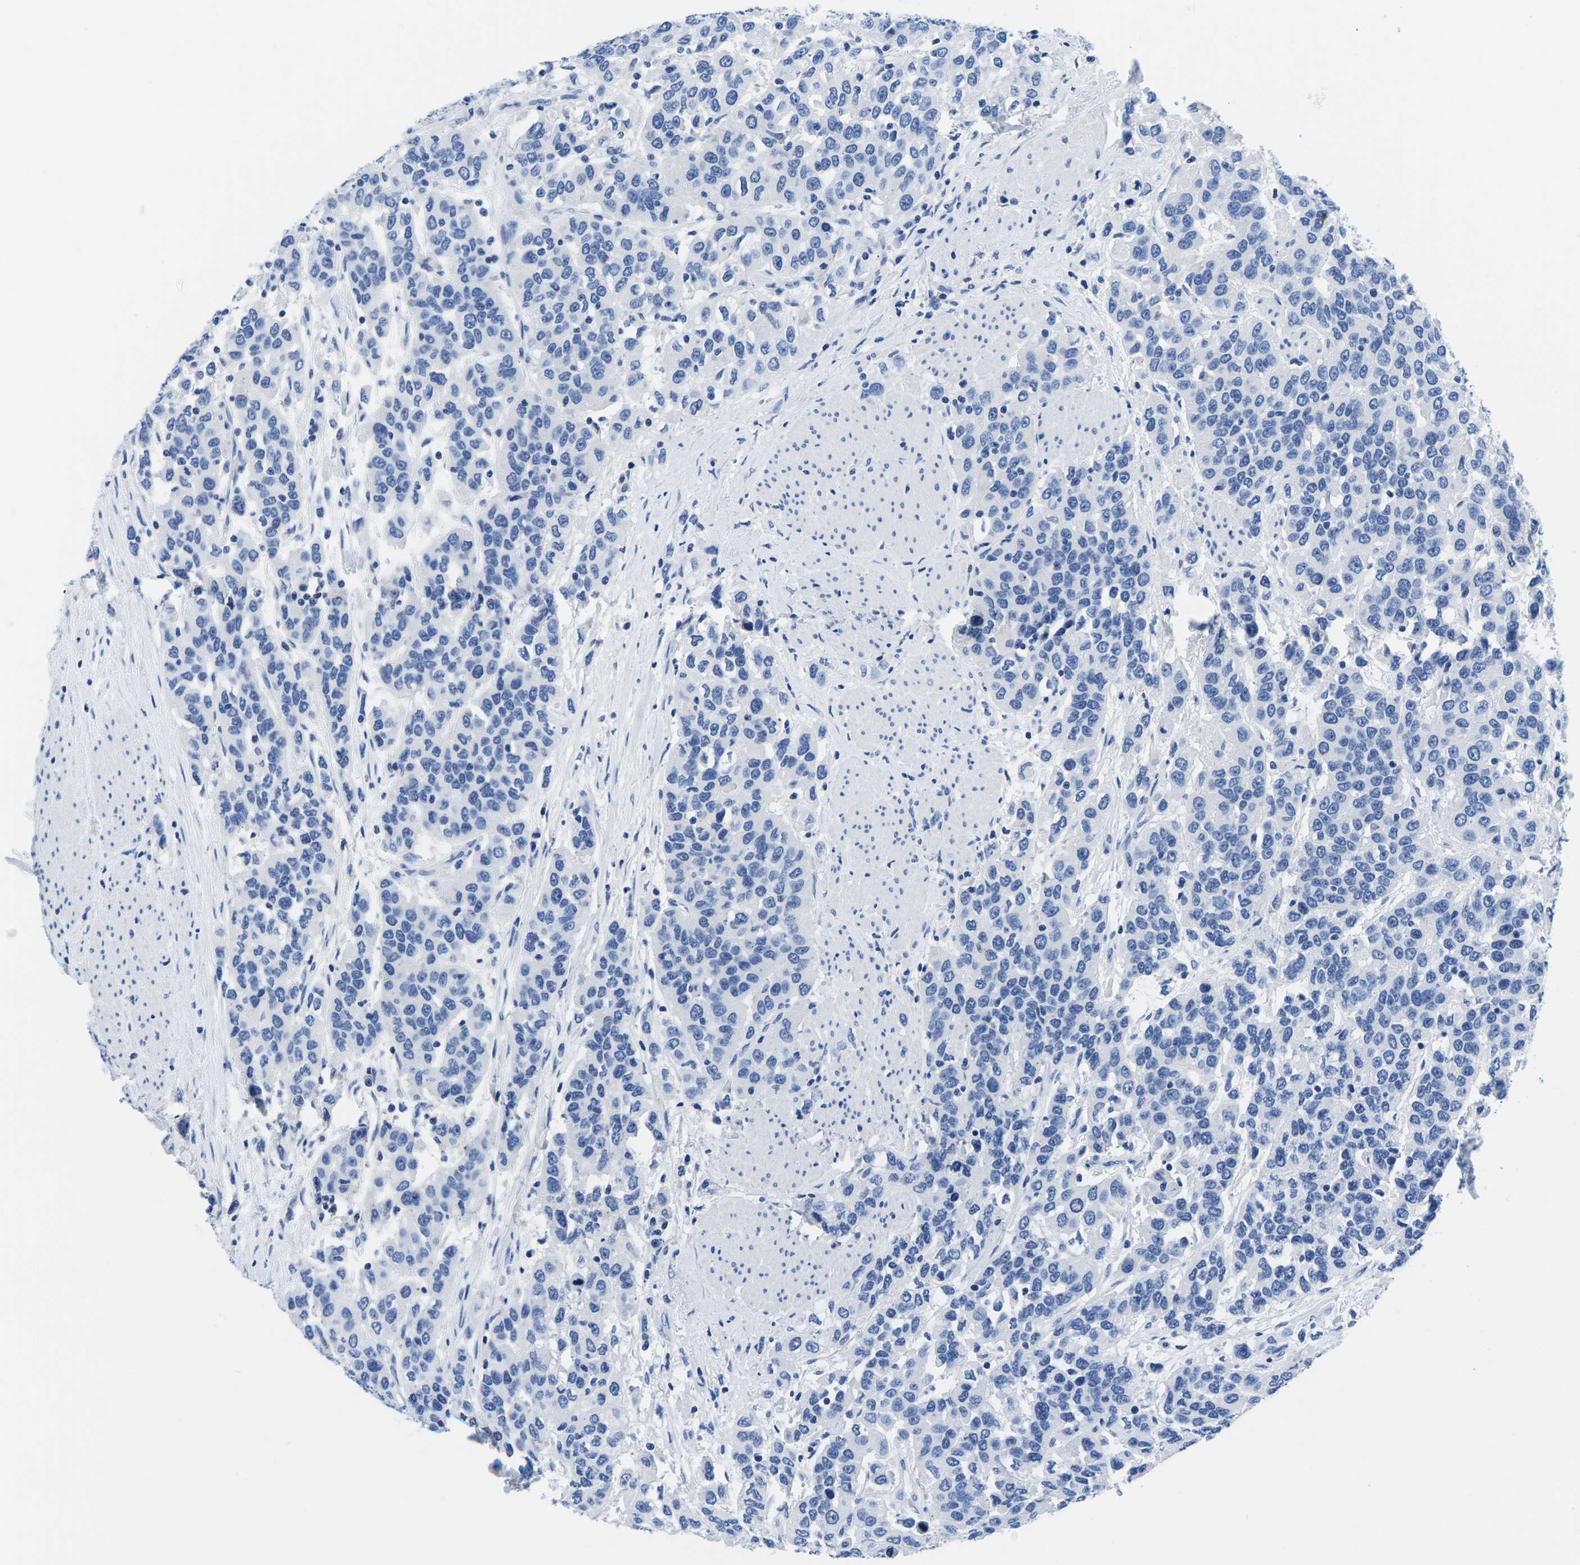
{"staining": {"intensity": "negative", "quantity": "none", "location": "none"}, "tissue": "urothelial cancer", "cell_type": "Tumor cells", "image_type": "cancer", "snomed": [{"axis": "morphology", "description": "Urothelial carcinoma, High grade"}, {"axis": "topography", "description": "Urinary bladder"}], "caption": "Tumor cells are negative for protein expression in human urothelial cancer.", "gene": "CYP1A2", "patient": {"sex": "female", "age": 80}}